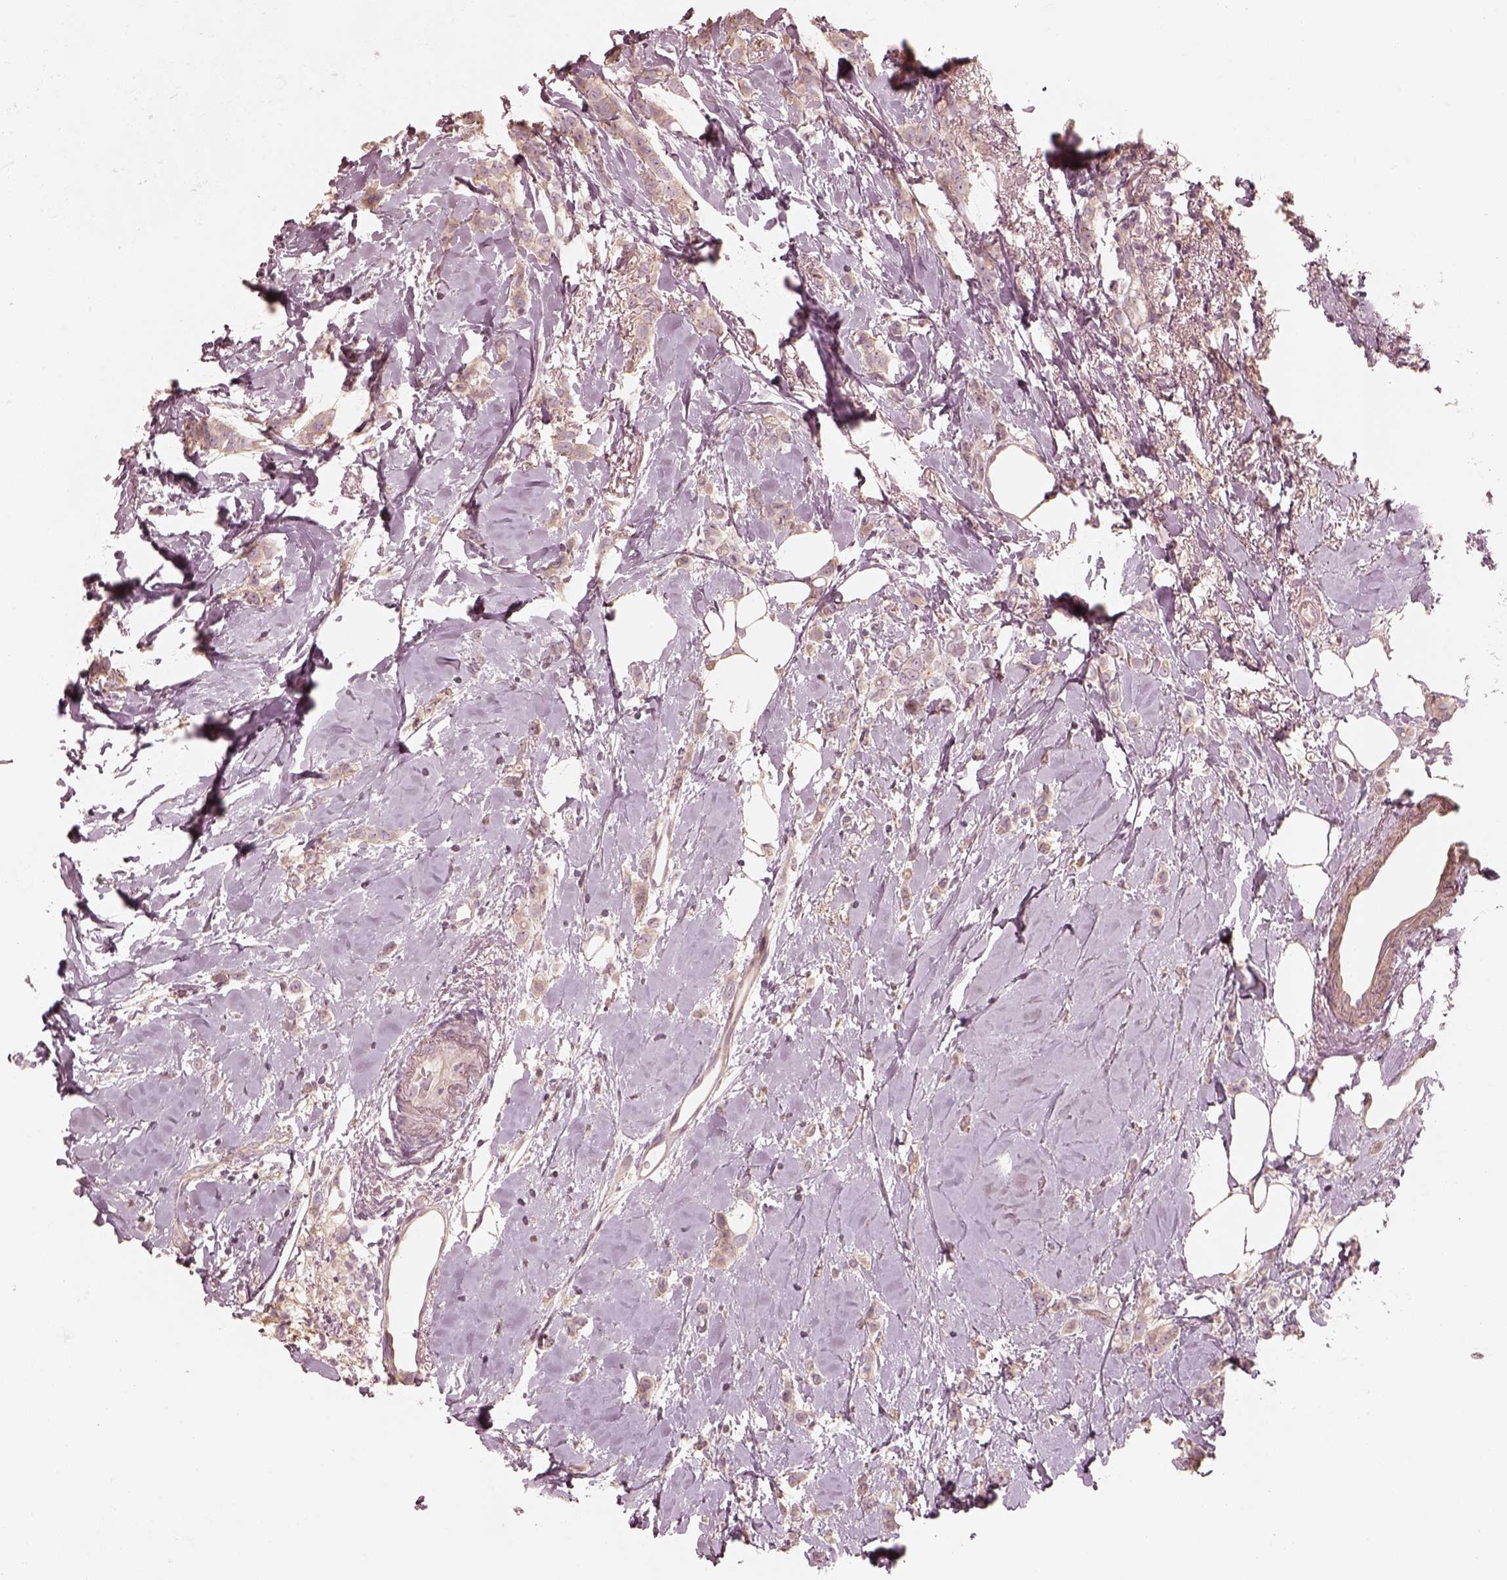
{"staining": {"intensity": "weak", "quantity": "<25%", "location": "cytoplasmic/membranous"}, "tissue": "breast cancer", "cell_type": "Tumor cells", "image_type": "cancer", "snomed": [{"axis": "morphology", "description": "Lobular carcinoma"}, {"axis": "topography", "description": "Breast"}], "caption": "Breast lobular carcinoma was stained to show a protein in brown. There is no significant staining in tumor cells.", "gene": "KIF5C", "patient": {"sex": "female", "age": 66}}